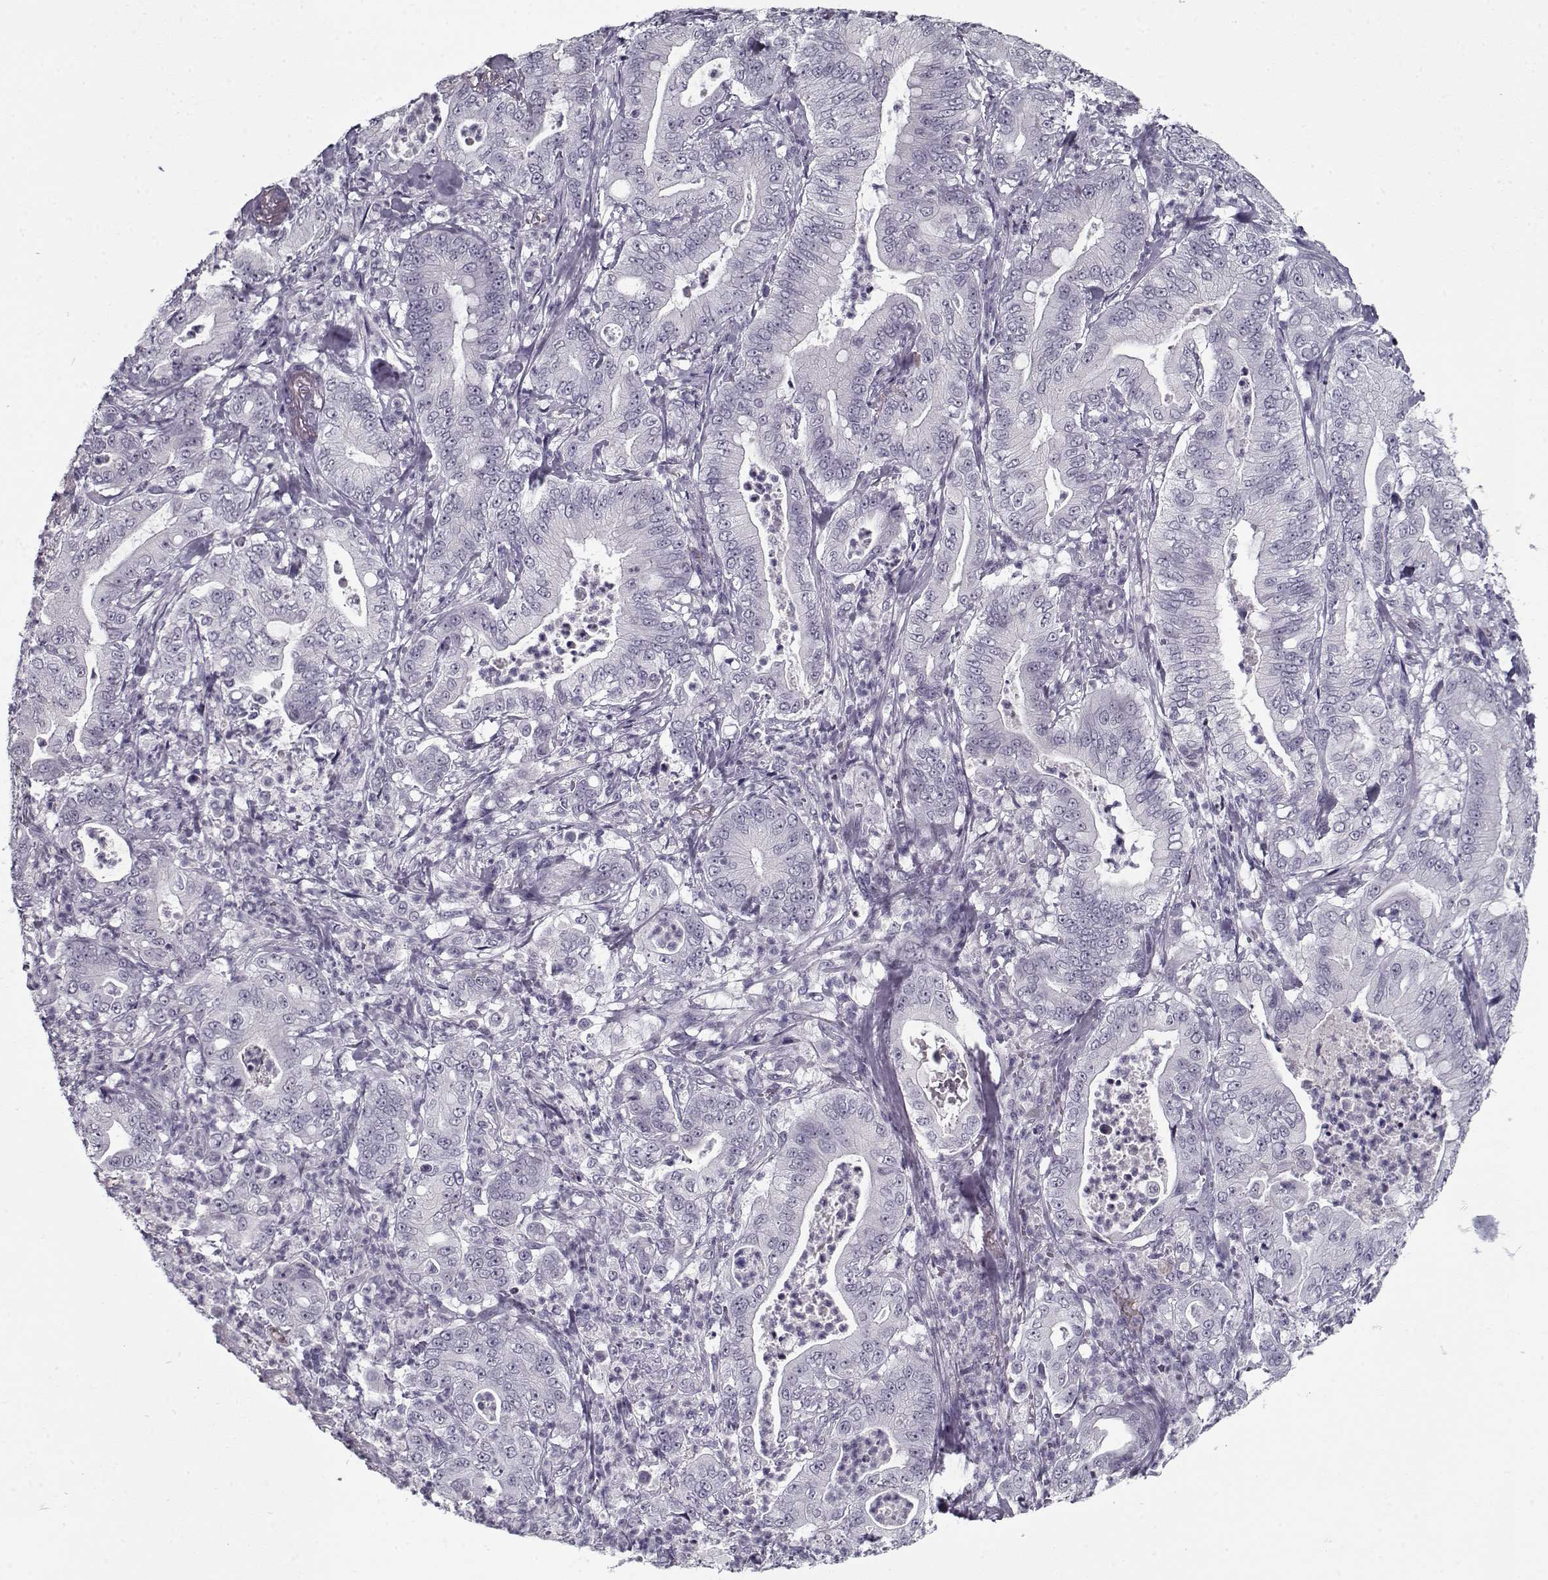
{"staining": {"intensity": "negative", "quantity": "none", "location": "none"}, "tissue": "pancreatic cancer", "cell_type": "Tumor cells", "image_type": "cancer", "snomed": [{"axis": "morphology", "description": "Adenocarcinoma, NOS"}, {"axis": "topography", "description": "Pancreas"}], "caption": "IHC of adenocarcinoma (pancreatic) shows no positivity in tumor cells.", "gene": "SPACA9", "patient": {"sex": "male", "age": 71}}